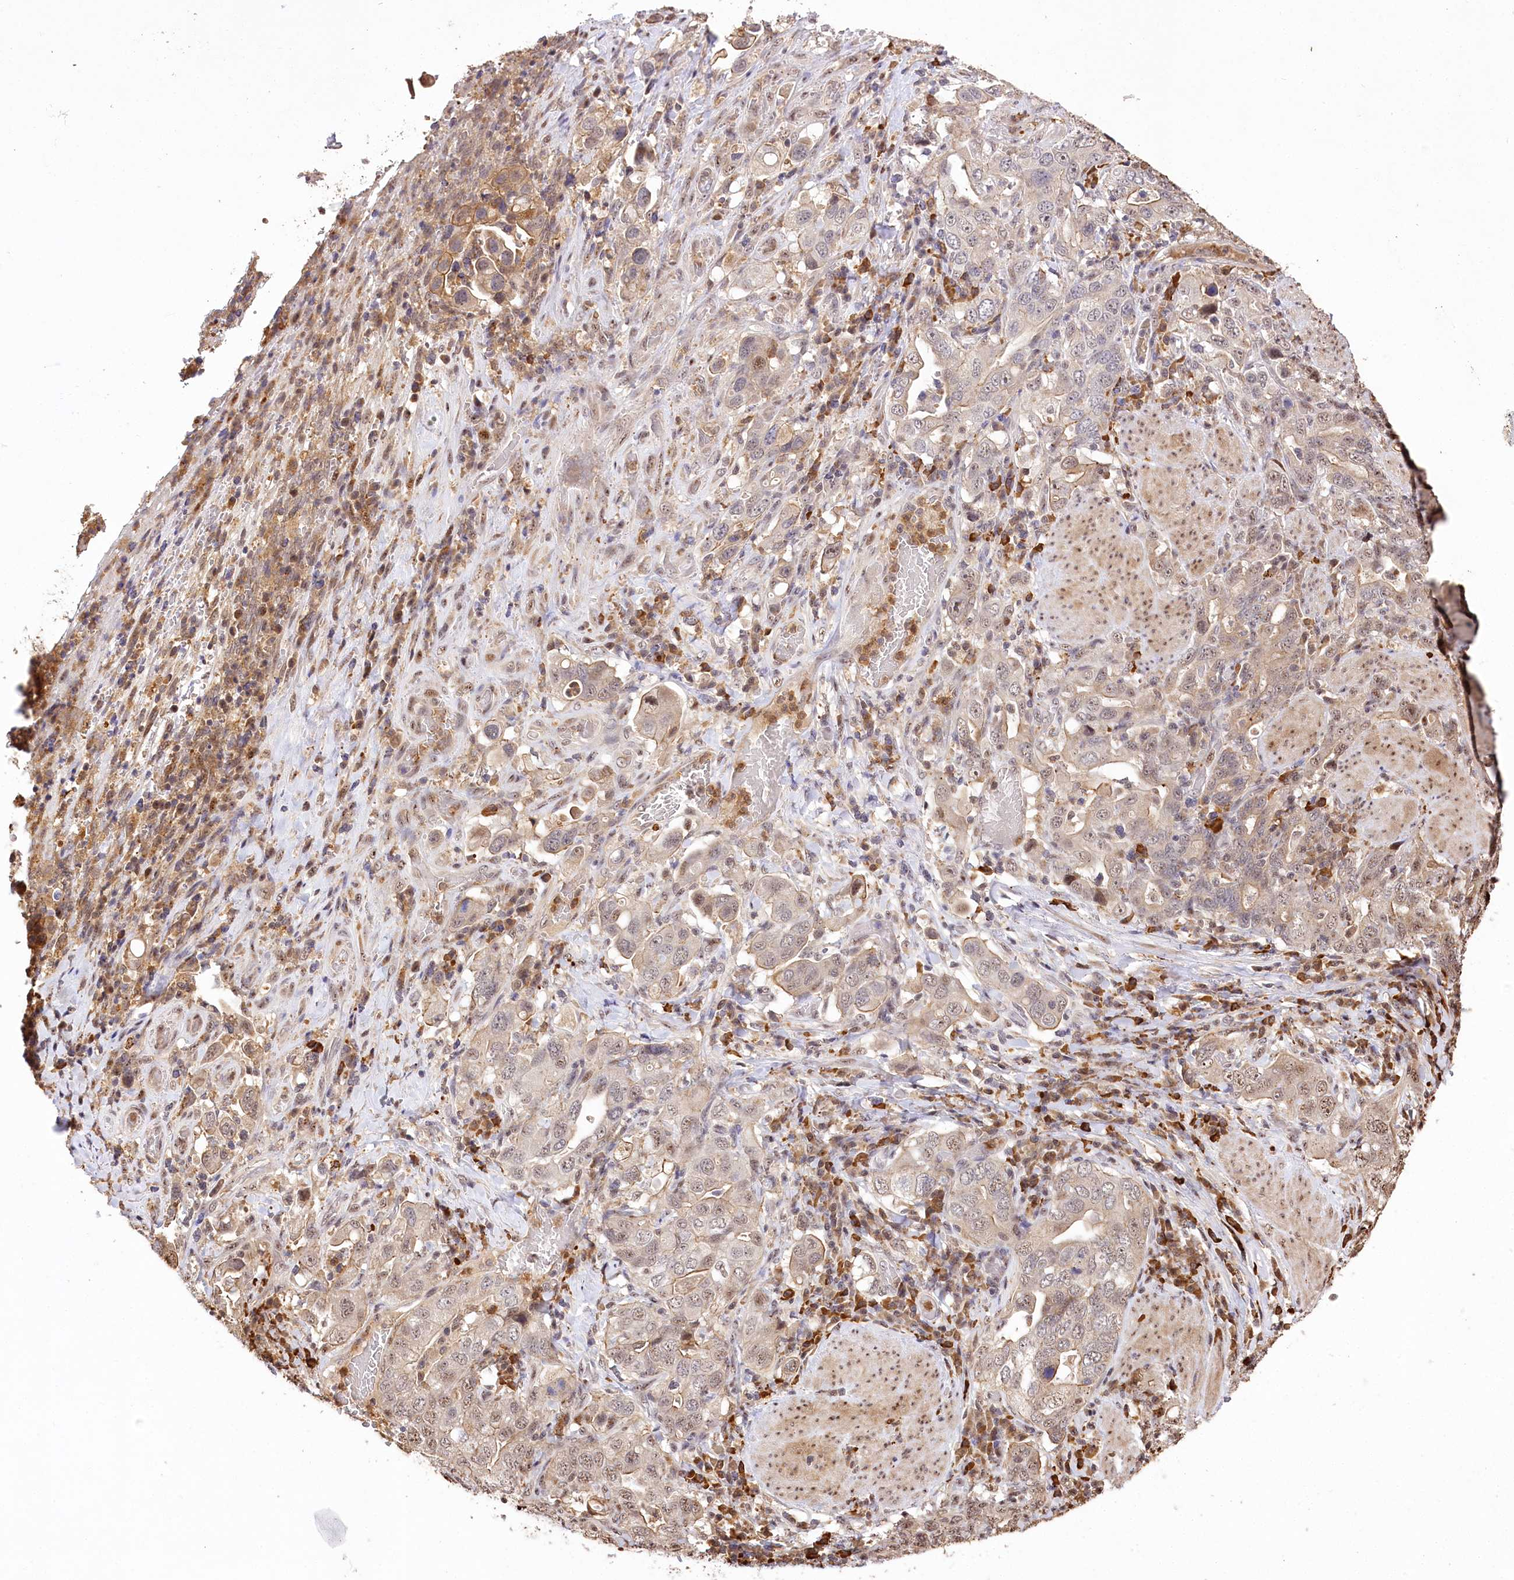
{"staining": {"intensity": "negative", "quantity": "none", "location": "none"}, "tissue": "stomach cancer", "cell_type": "Tumor cells", "image_type": "cancer", "snomed": [{"axis": "morphology", "description": "Adenocarcinoma, NOS"}, {"axis": "topography", "description": "Stomach, upper"}], "caption": "Stomach cancer (adenocarcinoma) was stained to show a protein in brown. There is no significant staining in tumor cells. (Immunohistochemistry, brightfield microscopy, high magnification).", "gene": "PYROXD1", "patient": {"sex": "male", "age": 62}}